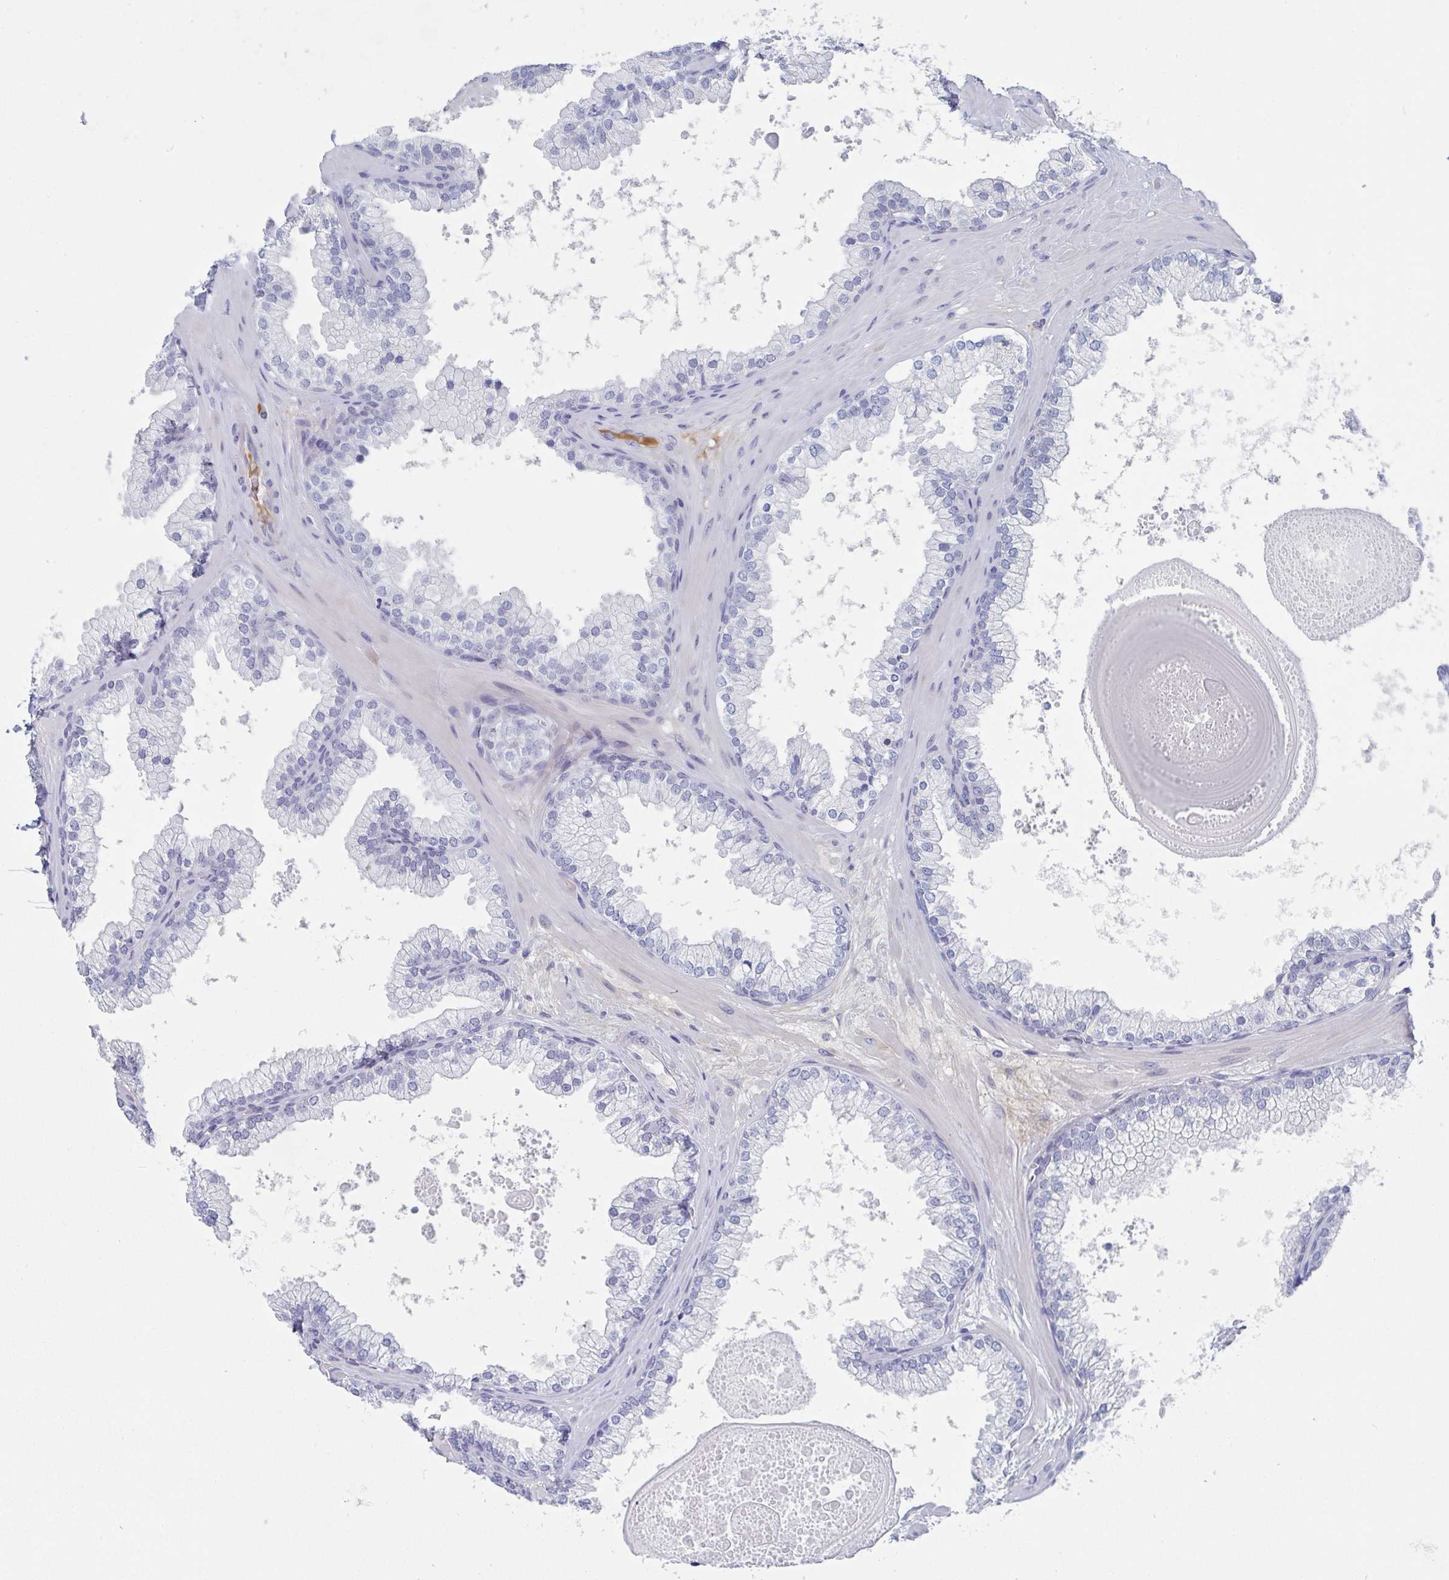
{"staining": {"intensity": "negative", "quantity": "none", "location": "none"}, "tissue": "prostate", "cell_type": "Glandular cells", "image_type": "normal", "snomed": [{"axis": "morphology", "description": "Normal tissue, NOS"}, {"axis": "topography", "description": "Prostate"}, {"axis": "topography", "description": "Peripheral nerve tissue"}], "caption": "An image of human prostate is negative for staining in glandular cells. The staining was performed using DAB to visualize the protein expression in brown, while the nuclei were stained in blue with hematoxylin (Magnification: 20x).", "gene": "NT5C3B", "patient": {"sex": "male", "age": 61}}